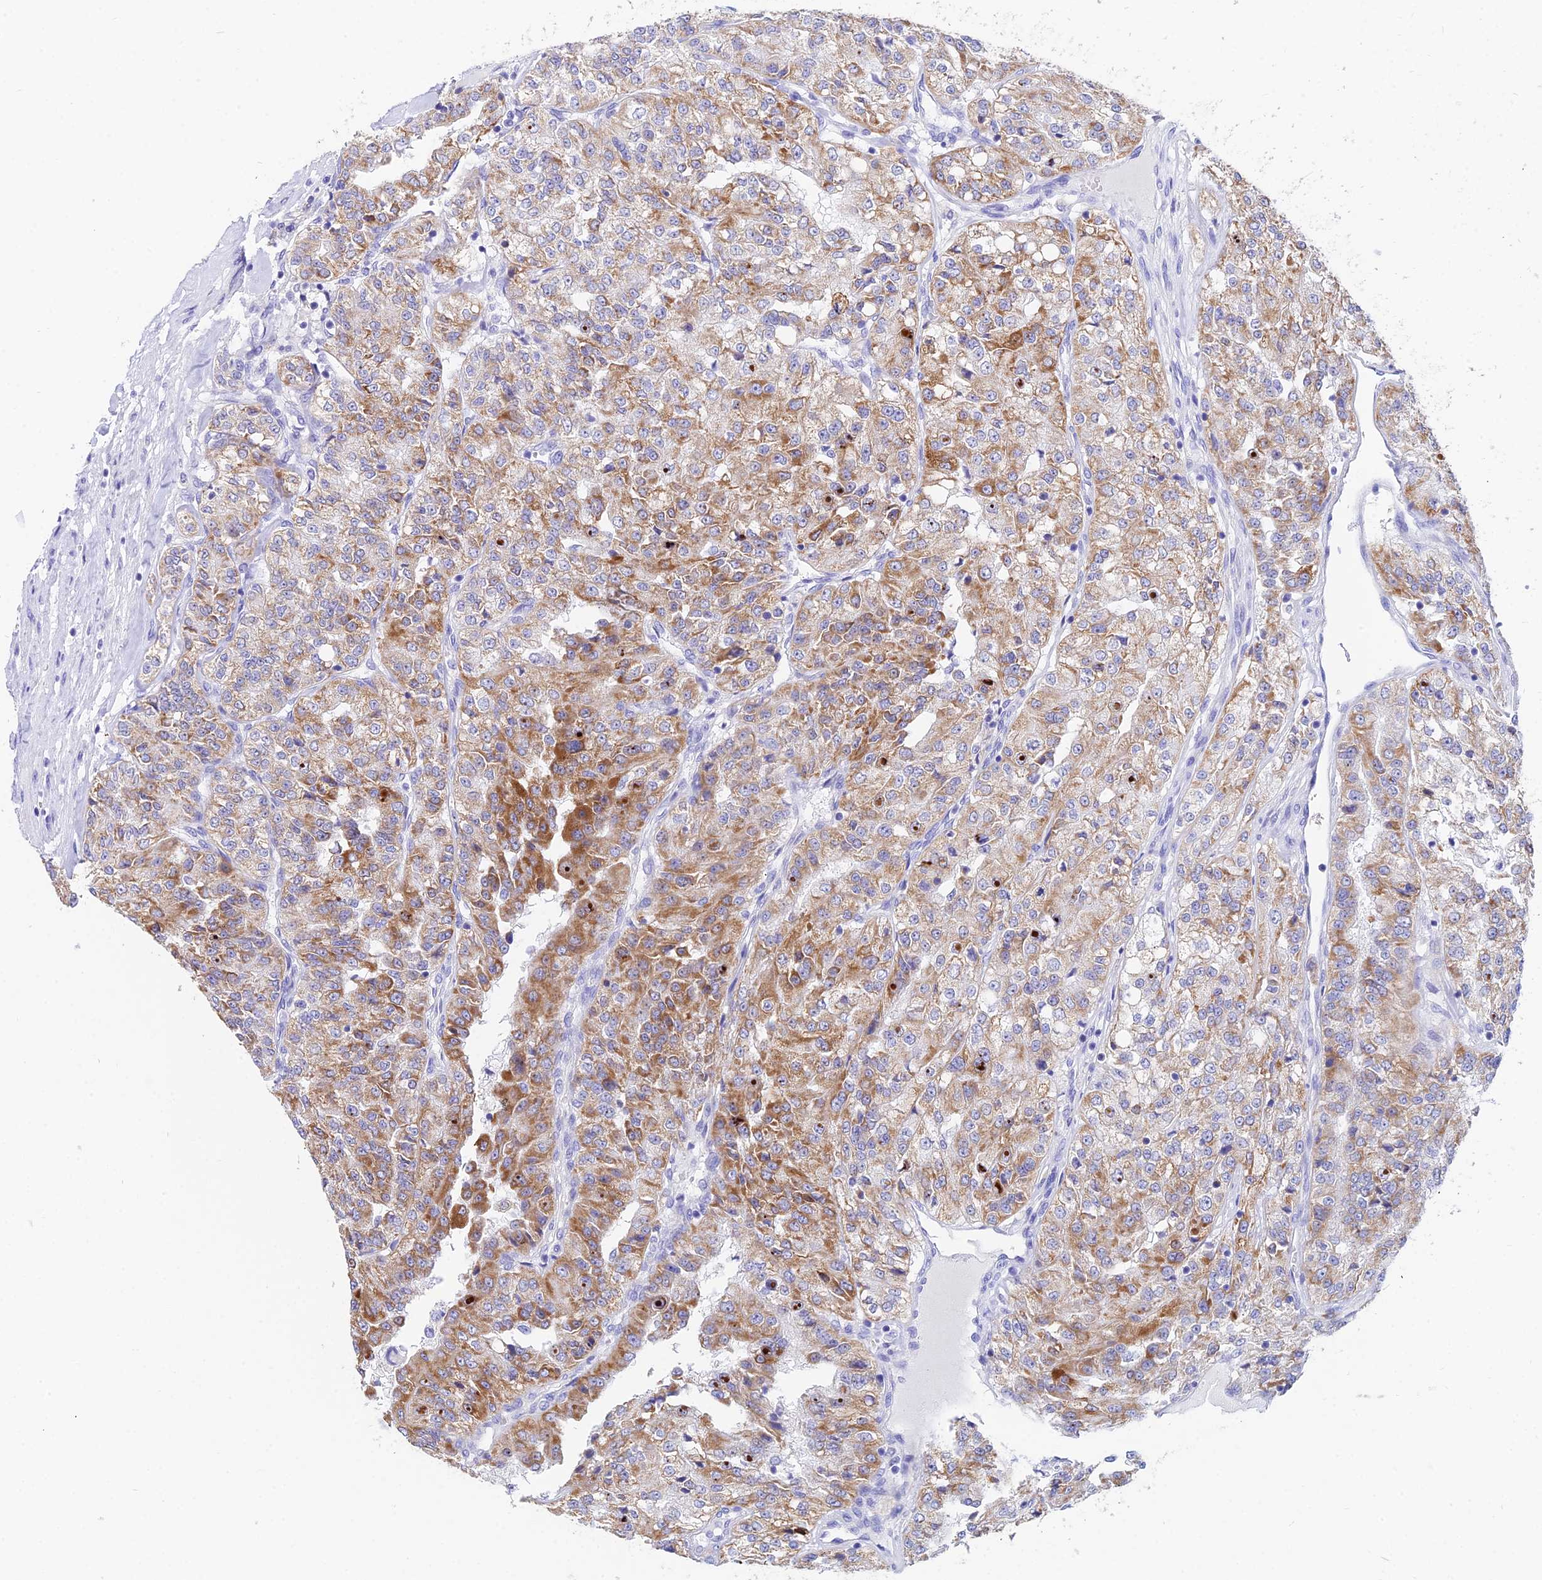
{"staining": {"intensity": "moderate", "quantity": ">75%", "location": "cytoplasmic/membranous"}, "tissue": "renal cancer", "cell_type": "Tumor cells", "image_type": "cancer", "snomed": [{"axis": "morphology", "description": "Adenocarcinoma, NOS"}, {"axis": "topography", "description": "Kidney"}], "caption": "An immunohistochemistry (IHC) image of tumor tissue is shown. Protein staining in brown labels moderate cytoplasmic/membranous positivity in adenocarcinoma (renal) within tumor cells.", "gene": "CEP41", "patient": {"sex": "female", "age": 63}}